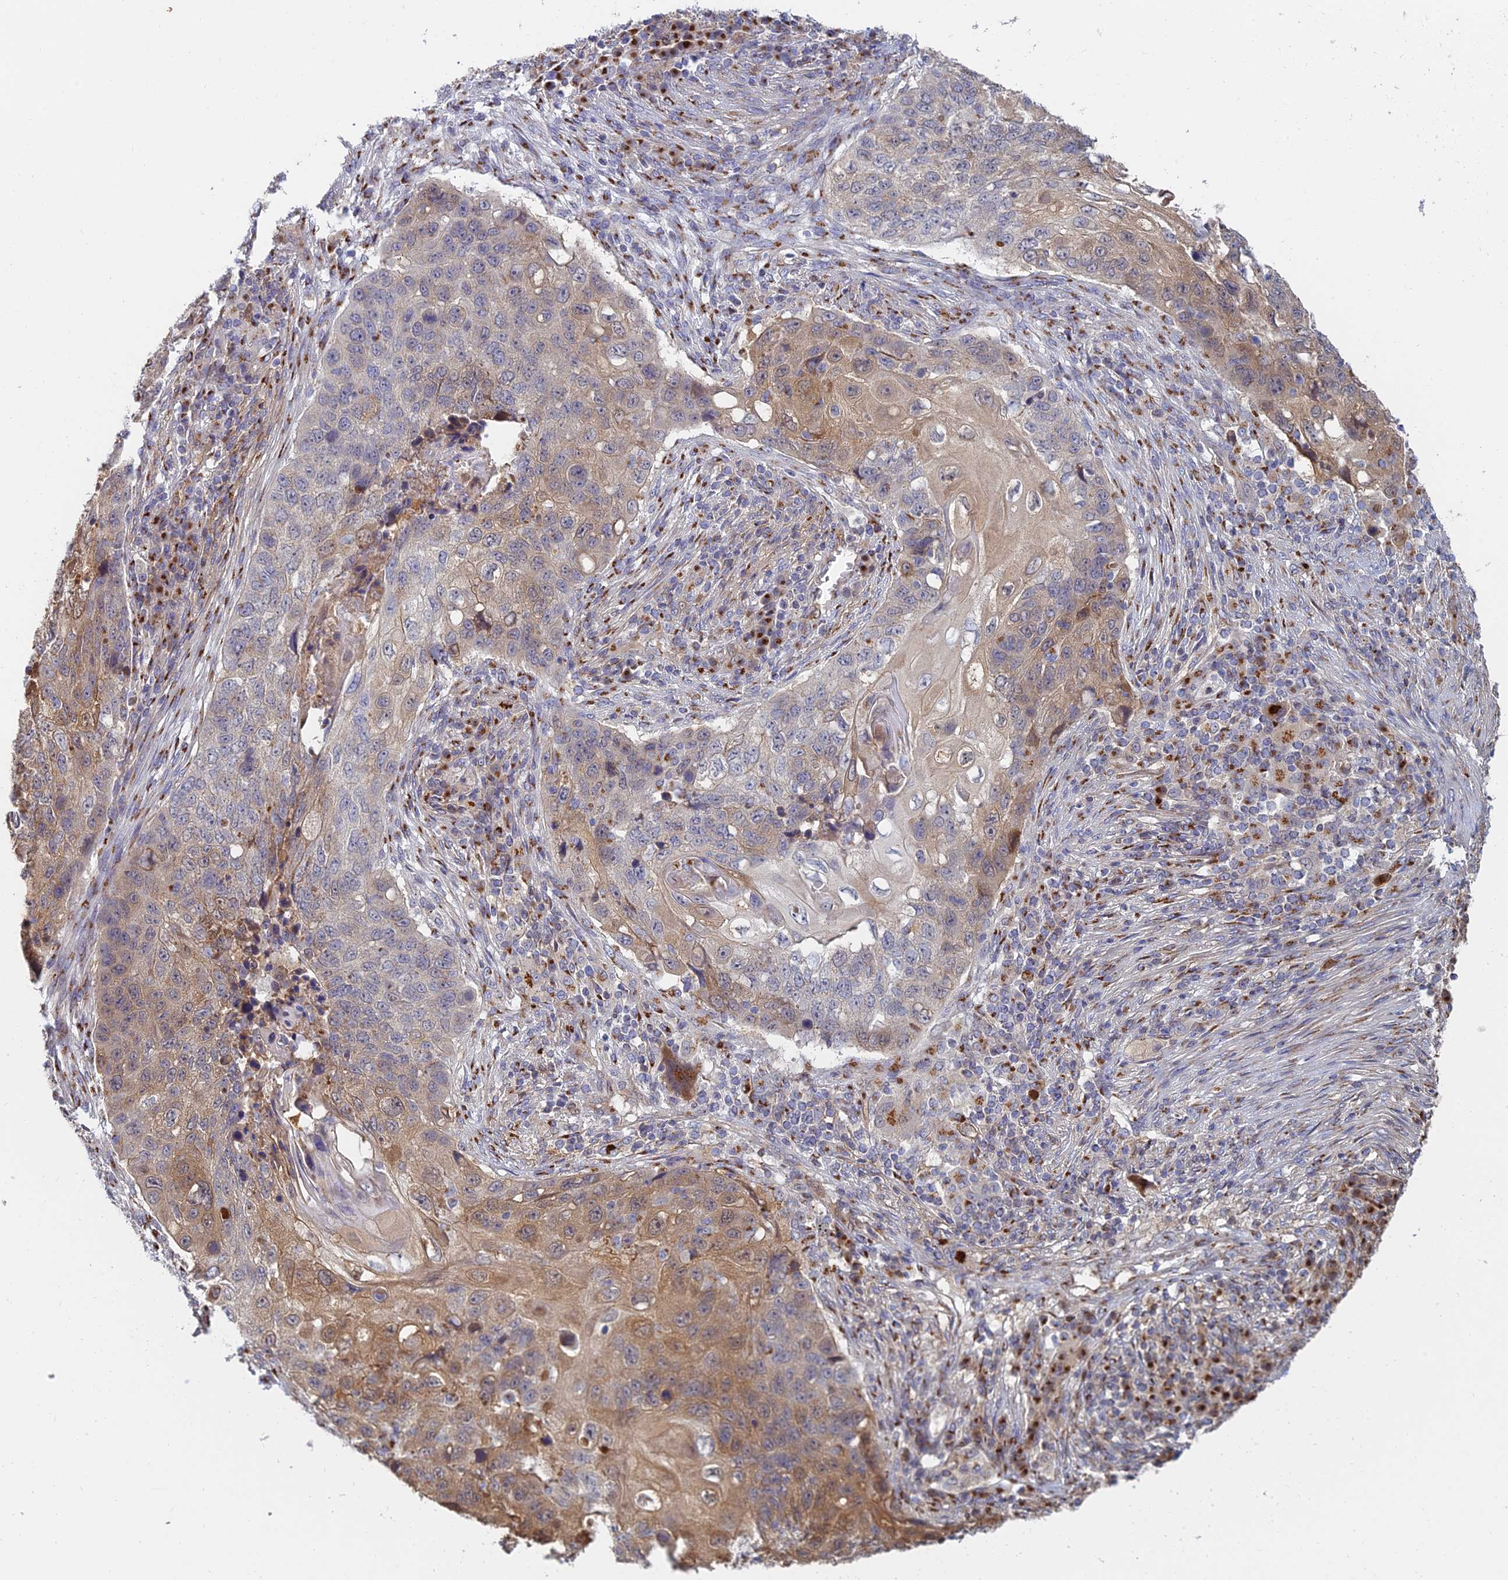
{"staining": {"intensity": "moderate", "quantity": "<25%", "location": "cytoplasmic/membranous"}, "tissue": "lung cancer", "cell_type": "Tumor cells", "image_type": "cancer", "snomed": [{"axis": "morphology", "description": "Squamous cell carcinoma, NOS"}, {"axis": "topography", "description": "Lung"}], "caption": "Moderate cytoplasmic/membranous expression is present in about <25% of tumor cells in lung squamous cell carcinoma.", "gene": "HS2ST1", "patient": {"sex": "female", "age": 63}}